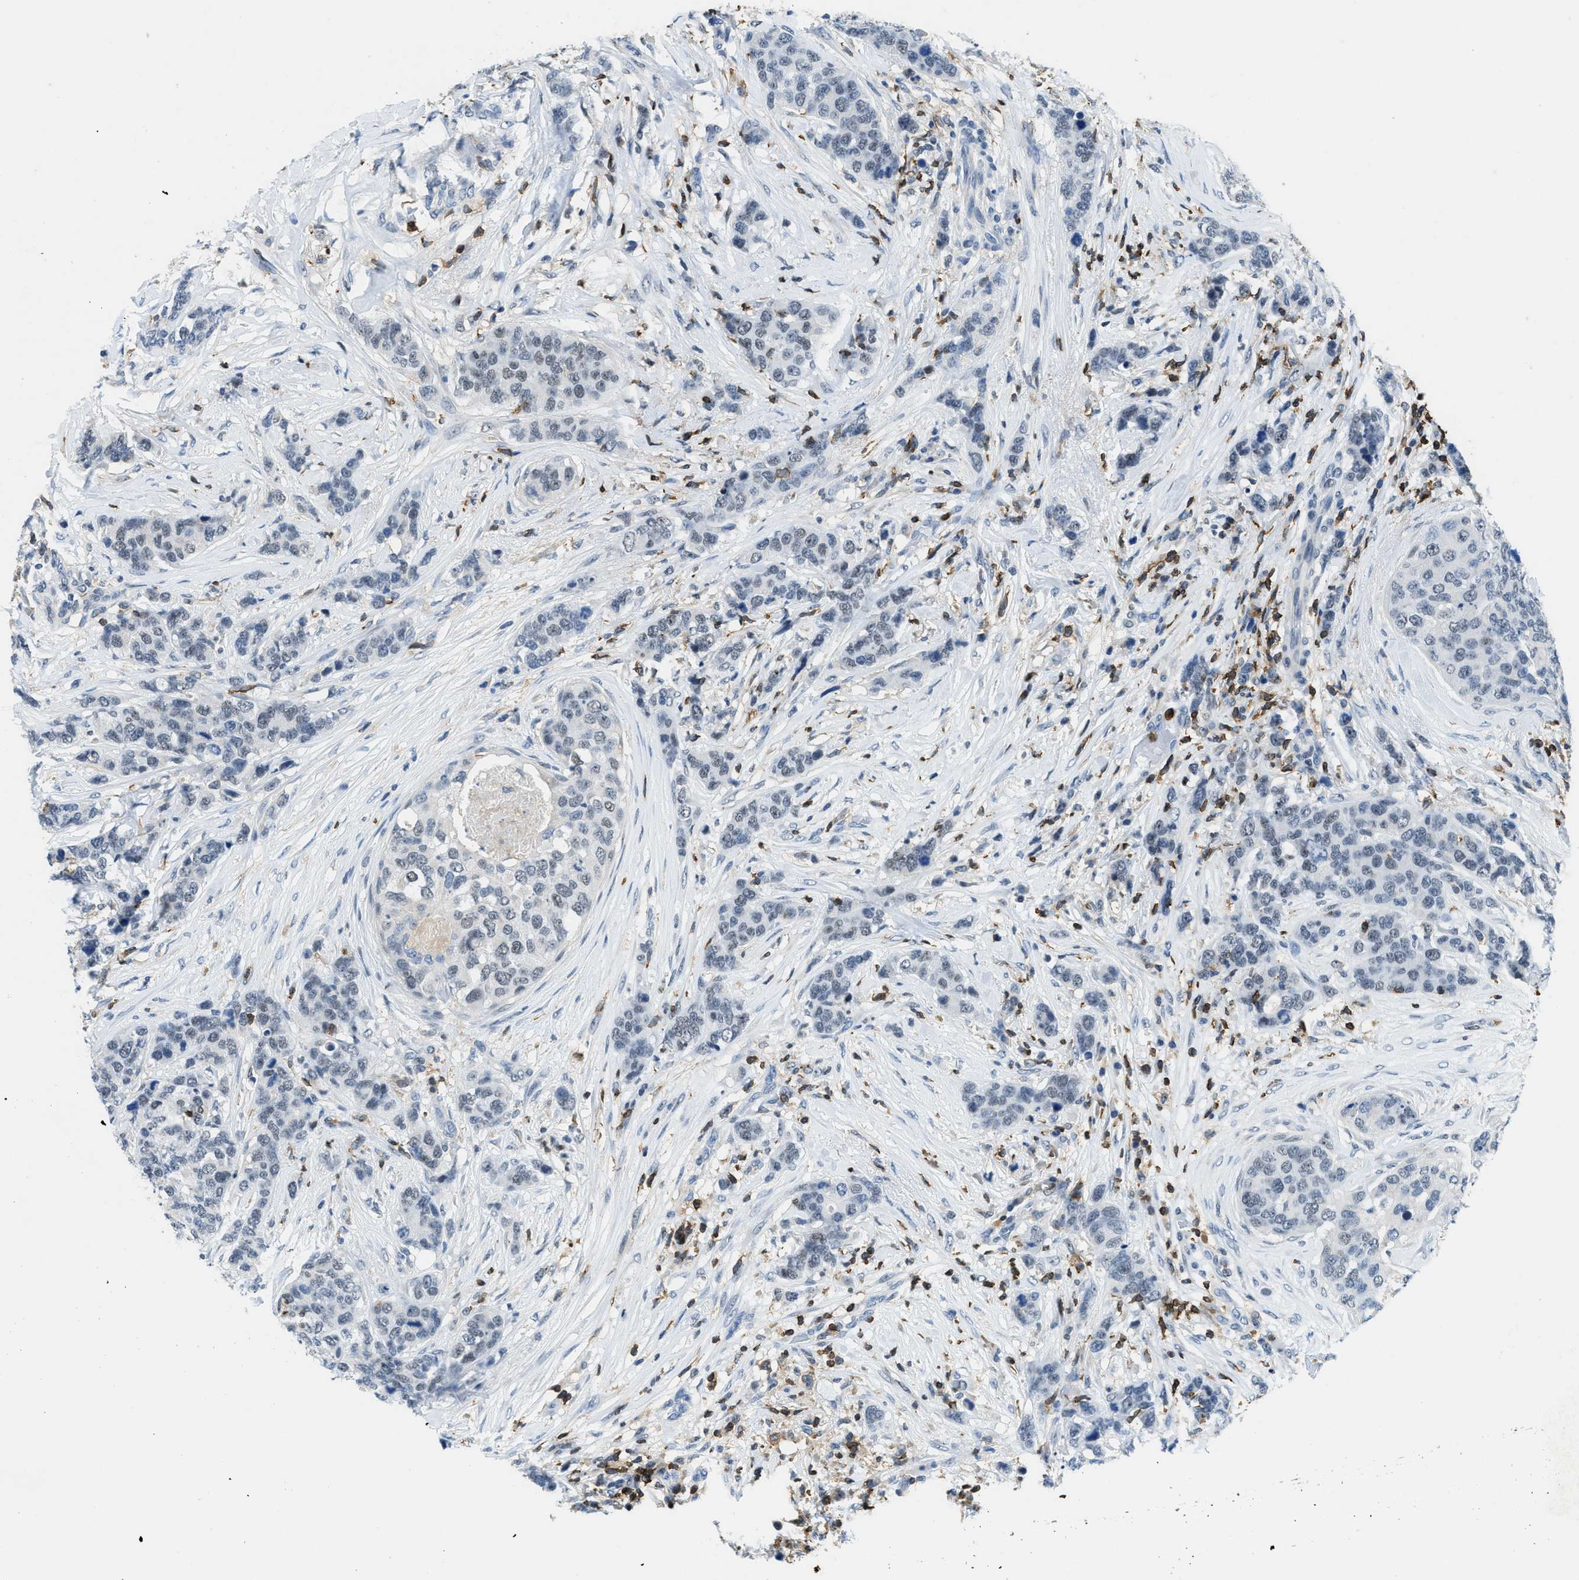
{"staining": {"intensity": "weak", "quantity": "<25%", "location": "nuclear"}, "tissue": "breast cancer", "cell_type": "Tumor cells", "image_type": "cancer", "snomed": [{"axis": "morphology", "description": "Lobular carcinoma"}, {"axis": "topography", "description": "Breast"}], "caption": "Immunohistochemistry (IHC) of breast cancer (lobular carcinoma) demonstrates no positivity in tumor cells.", "gene": "FAM151A", "patient": {"sex": "female", "age": 59}}